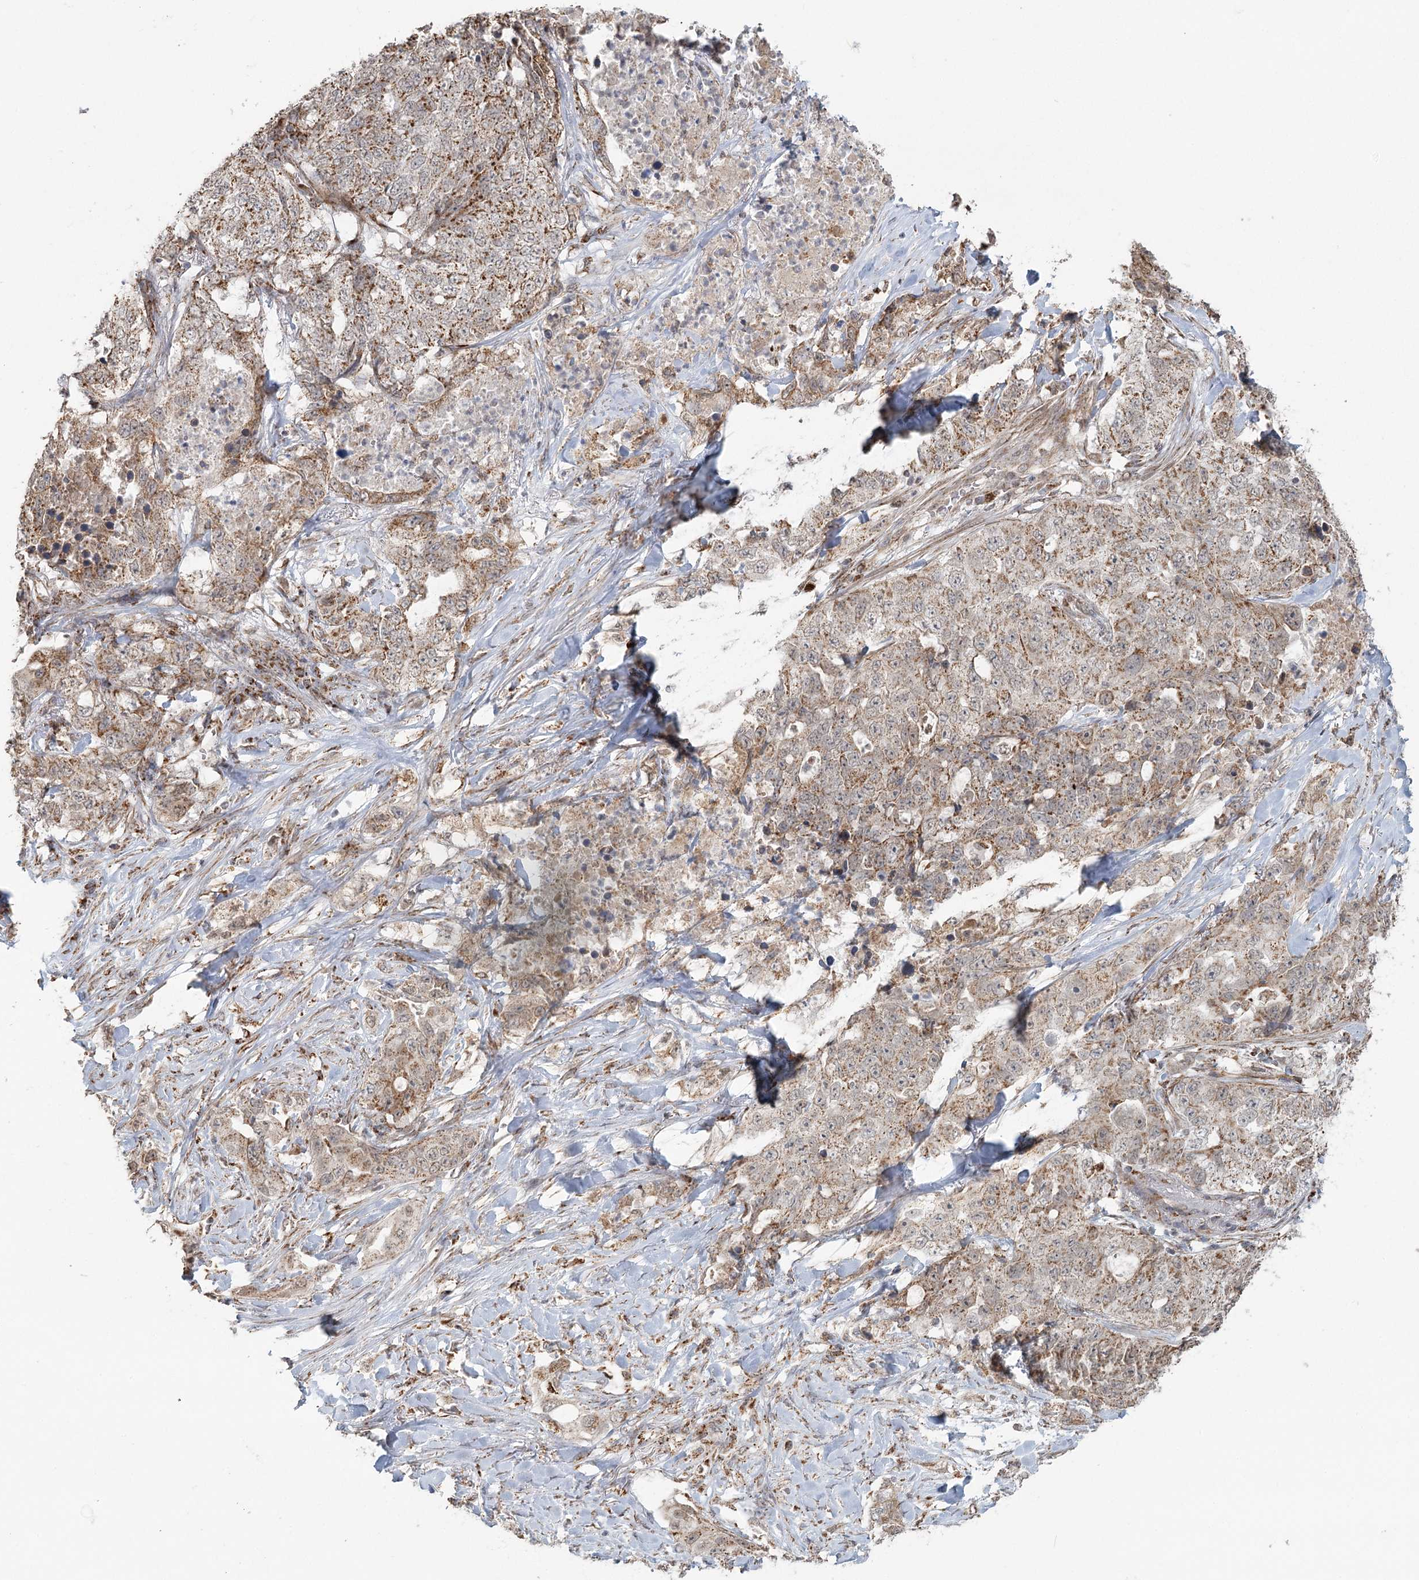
{"staining": {"intensity": "moderate", "quantity": ">75%", "location": "cytoplasmic/membranous"}, "tissue": "lung cancer", "cell_type": "Tumor cells", "image_type": "cancer", "snomed": [{"axis": "morphology", "description": "Adenocarcinoma, NOS"}, {"axis": "topography", "description": "Lung"}], "caption": "An image showing moderate cytoplasmic/membranous staining in about >75% of tumor cells in lung adenocarcinoma, as visualized by brown immunohistochemical staining.", "gene": "LACTB", "patient": {"sex": "female", "age": 51}}